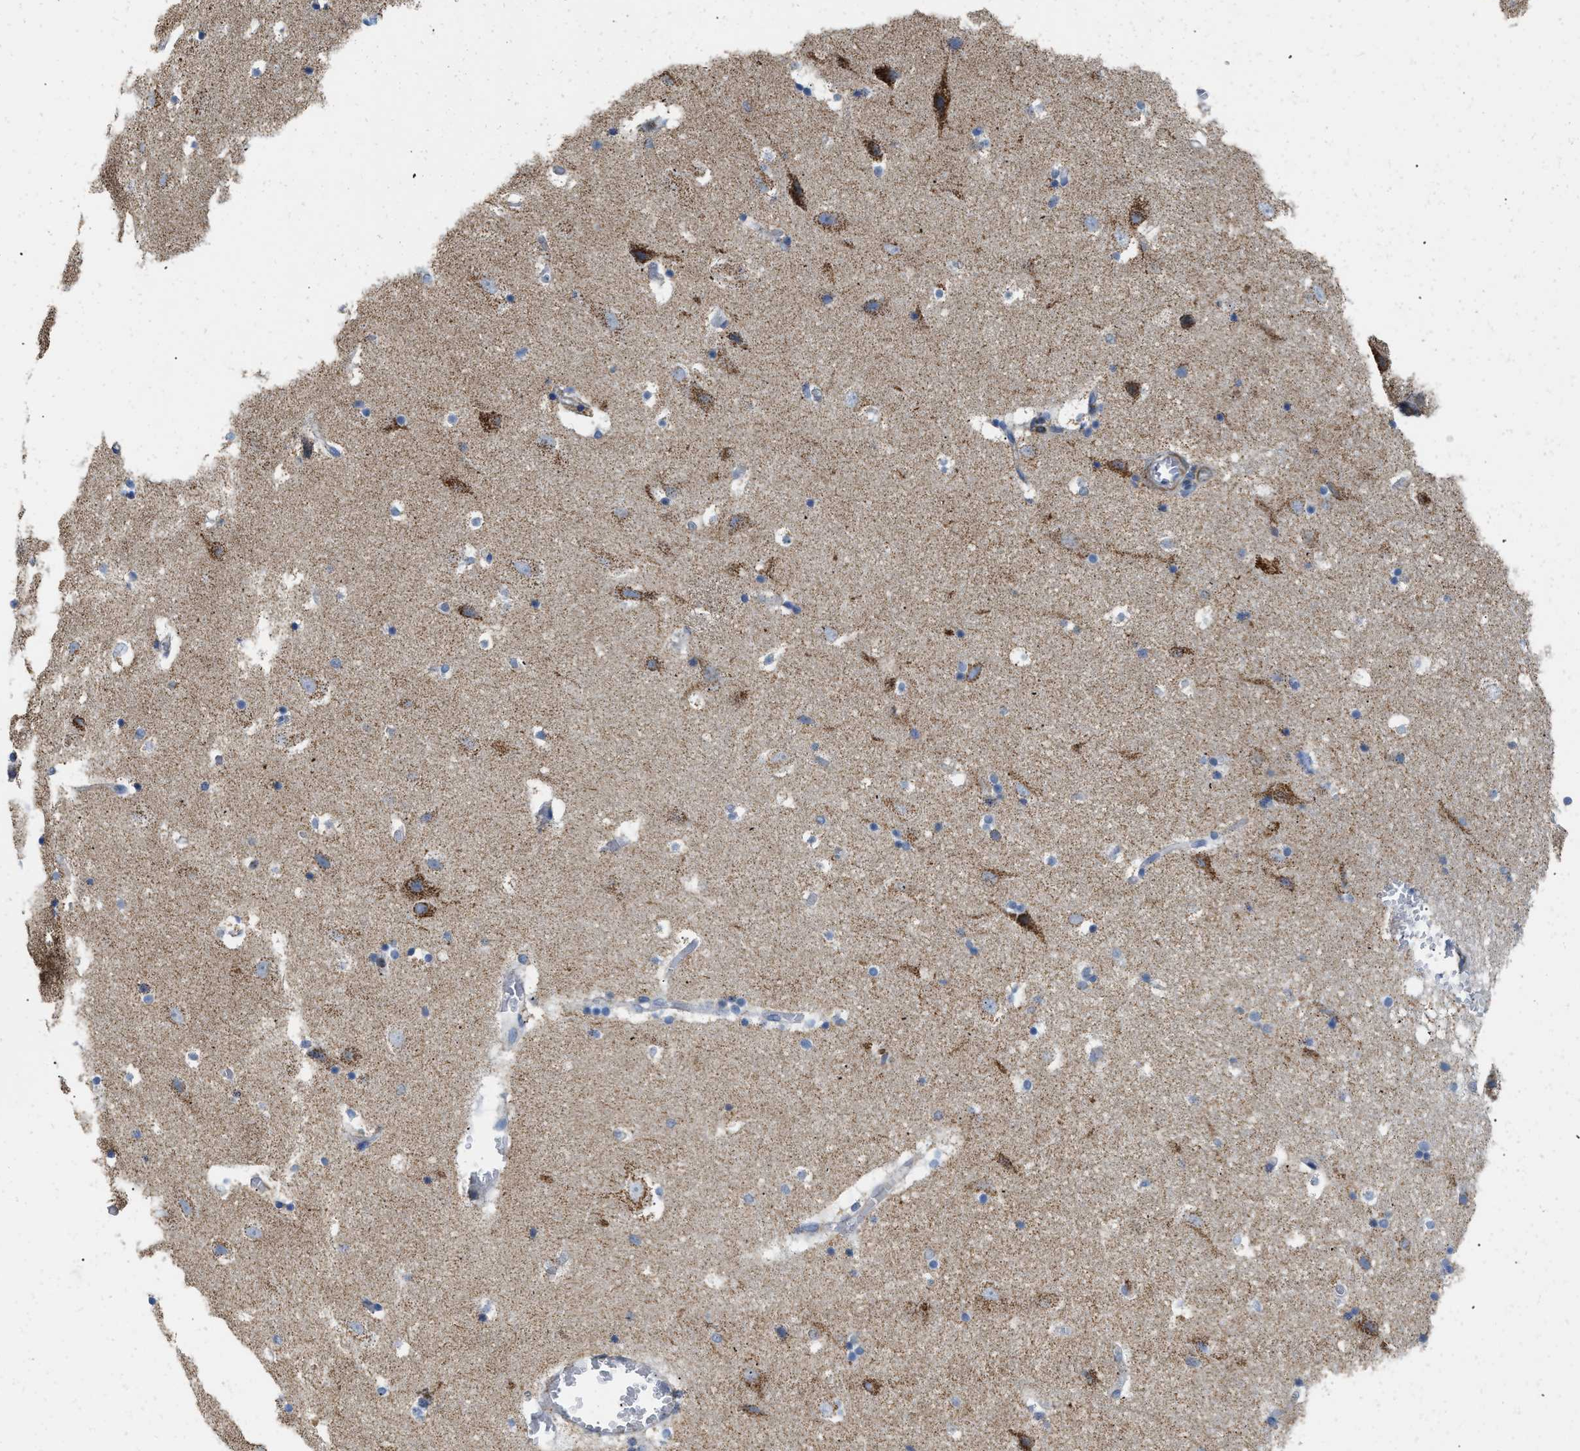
{"staining": {"intensity": "moderate", "quantity": "<25%", "location": "cytoplasmic/membranous"}, "tissue": "hippocampus", "cell_type": "Glial cells", "image_type": "normal", "snomed": [{"axis": "morphology", "description": "Normal tissue, NOS"}, {"axis": "topography", "description": "Hippocampus"}], "caption": "Protein expression analysis of normal hippocampus reveals moderate cytoplasmic/membranous expression in approximately <25% of glial cells. The staining was performed using DAB (3,3'-diaminobenzidine) to visualize the protein expression in brown, while the nuclei were stained in blue with hematoxylin (Magnification: 20x).", "gene": "GRB10", "patient": {"sex": "male", "age": 45}}